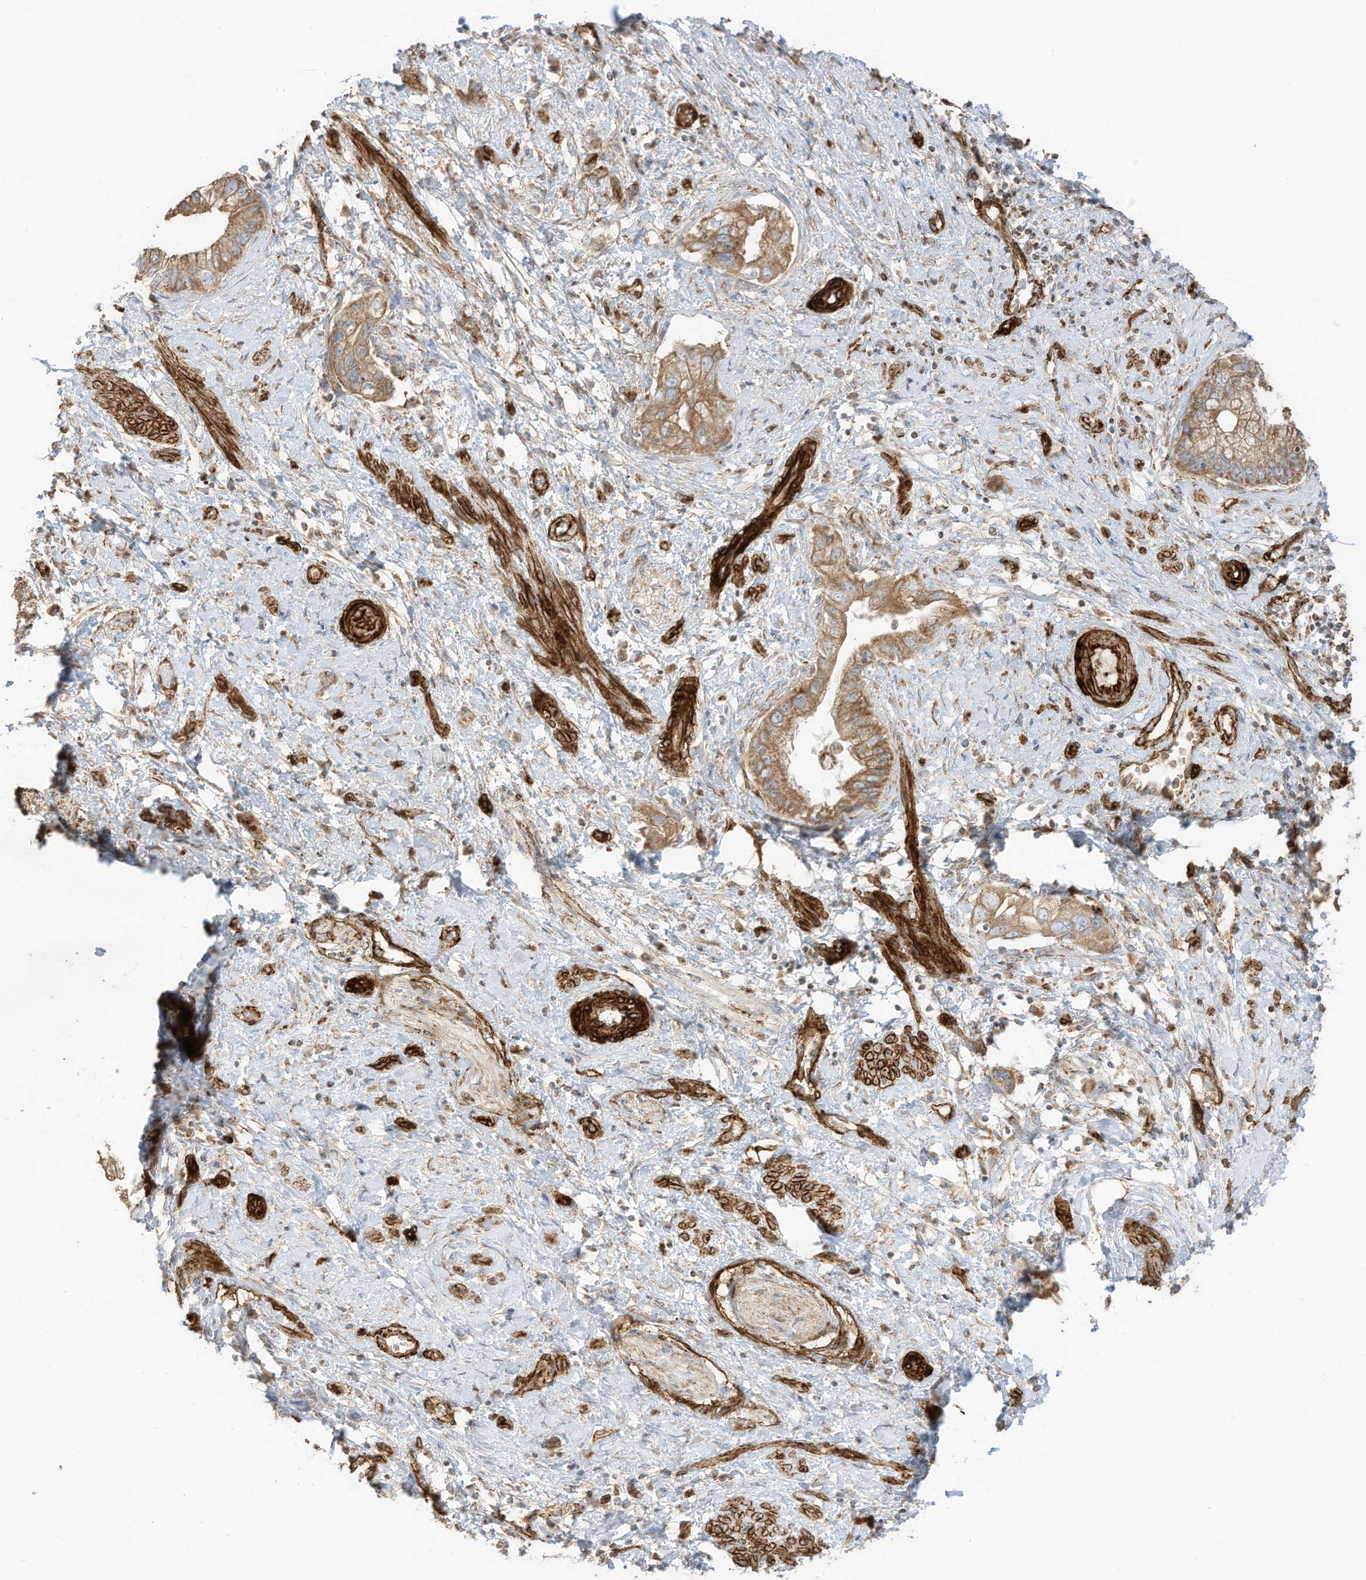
{"staining": {"intensity": "moderate", "quantity": ">75%", "location": "cytoplasmic/membranous"}, "tissue": "pancreatic cancer", "cell_type": "Tumor cells", "image_type": "cancer", "snomed": [{"axis": "morphology", "description": "Adenocarcinoma, NOS"}, {"axis": "topography", "description": "Pancreas"}], "caption": "The immunohistochemical stain labels moderate cytoplasmic/membranous staining in tumor cells of pancreatic cancer tissue. (brown staining indicates protein expression, while blue staining denotes nuclei).", "gene": "ABCB7", "patient": {"sex": "female", "age": 73}}